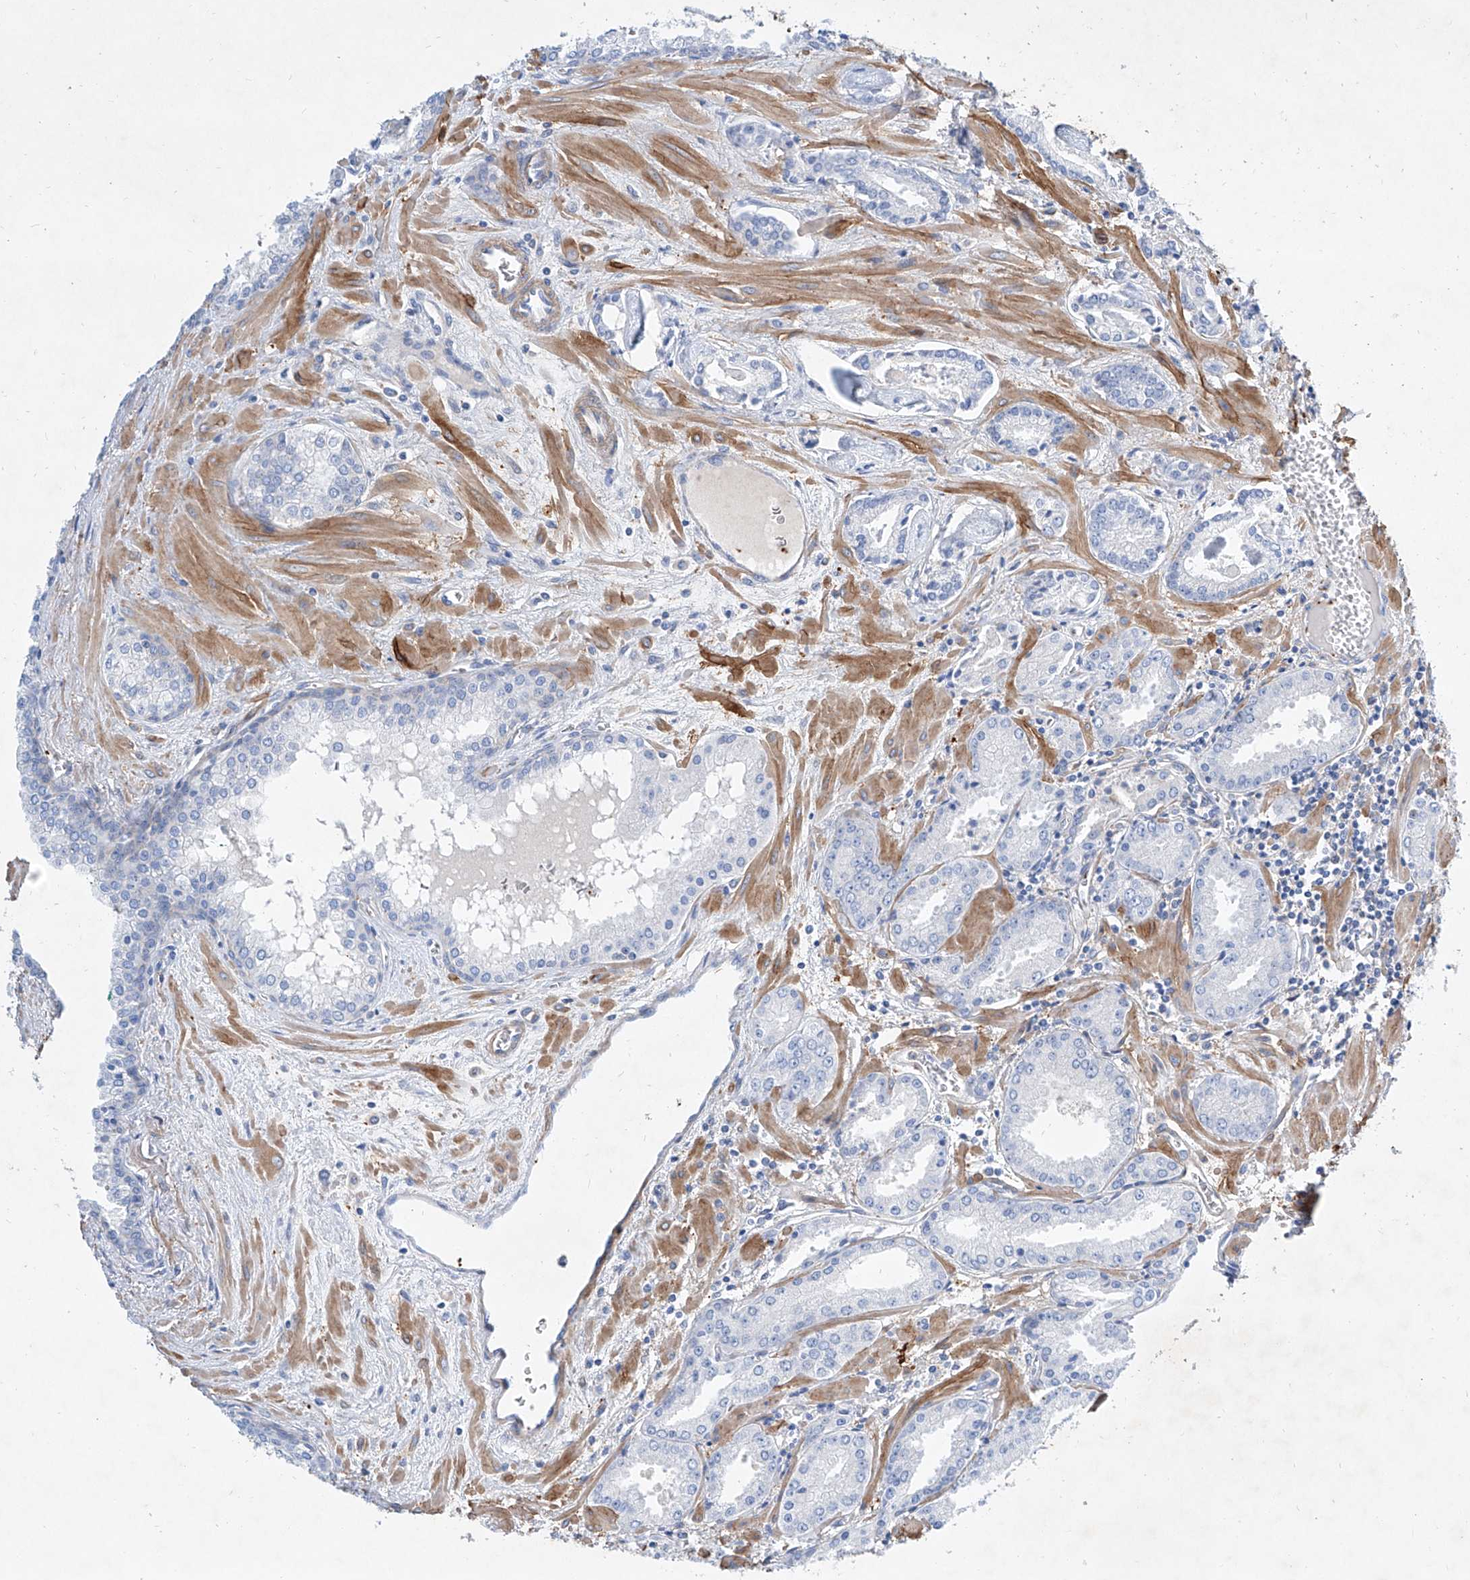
{"staining": {"intensity": "negative", "quantity": "none", "location": "none"}, "tissue": "prostate cancer", "cell_type": "Tumor cells", "image_type": "cancer", "snomed": [{"axis": "morphology", "description": "Adenocarcinoma, Low grade"}, {"axis": "topography", "description": "Prostate"}], "caption": "Tumor cells show no significant positivity in prostate cancer (adenocarcinoma (low-grade)).", "gene": "TAS2R60", "patient": {"sex": "male", "age": 67}}